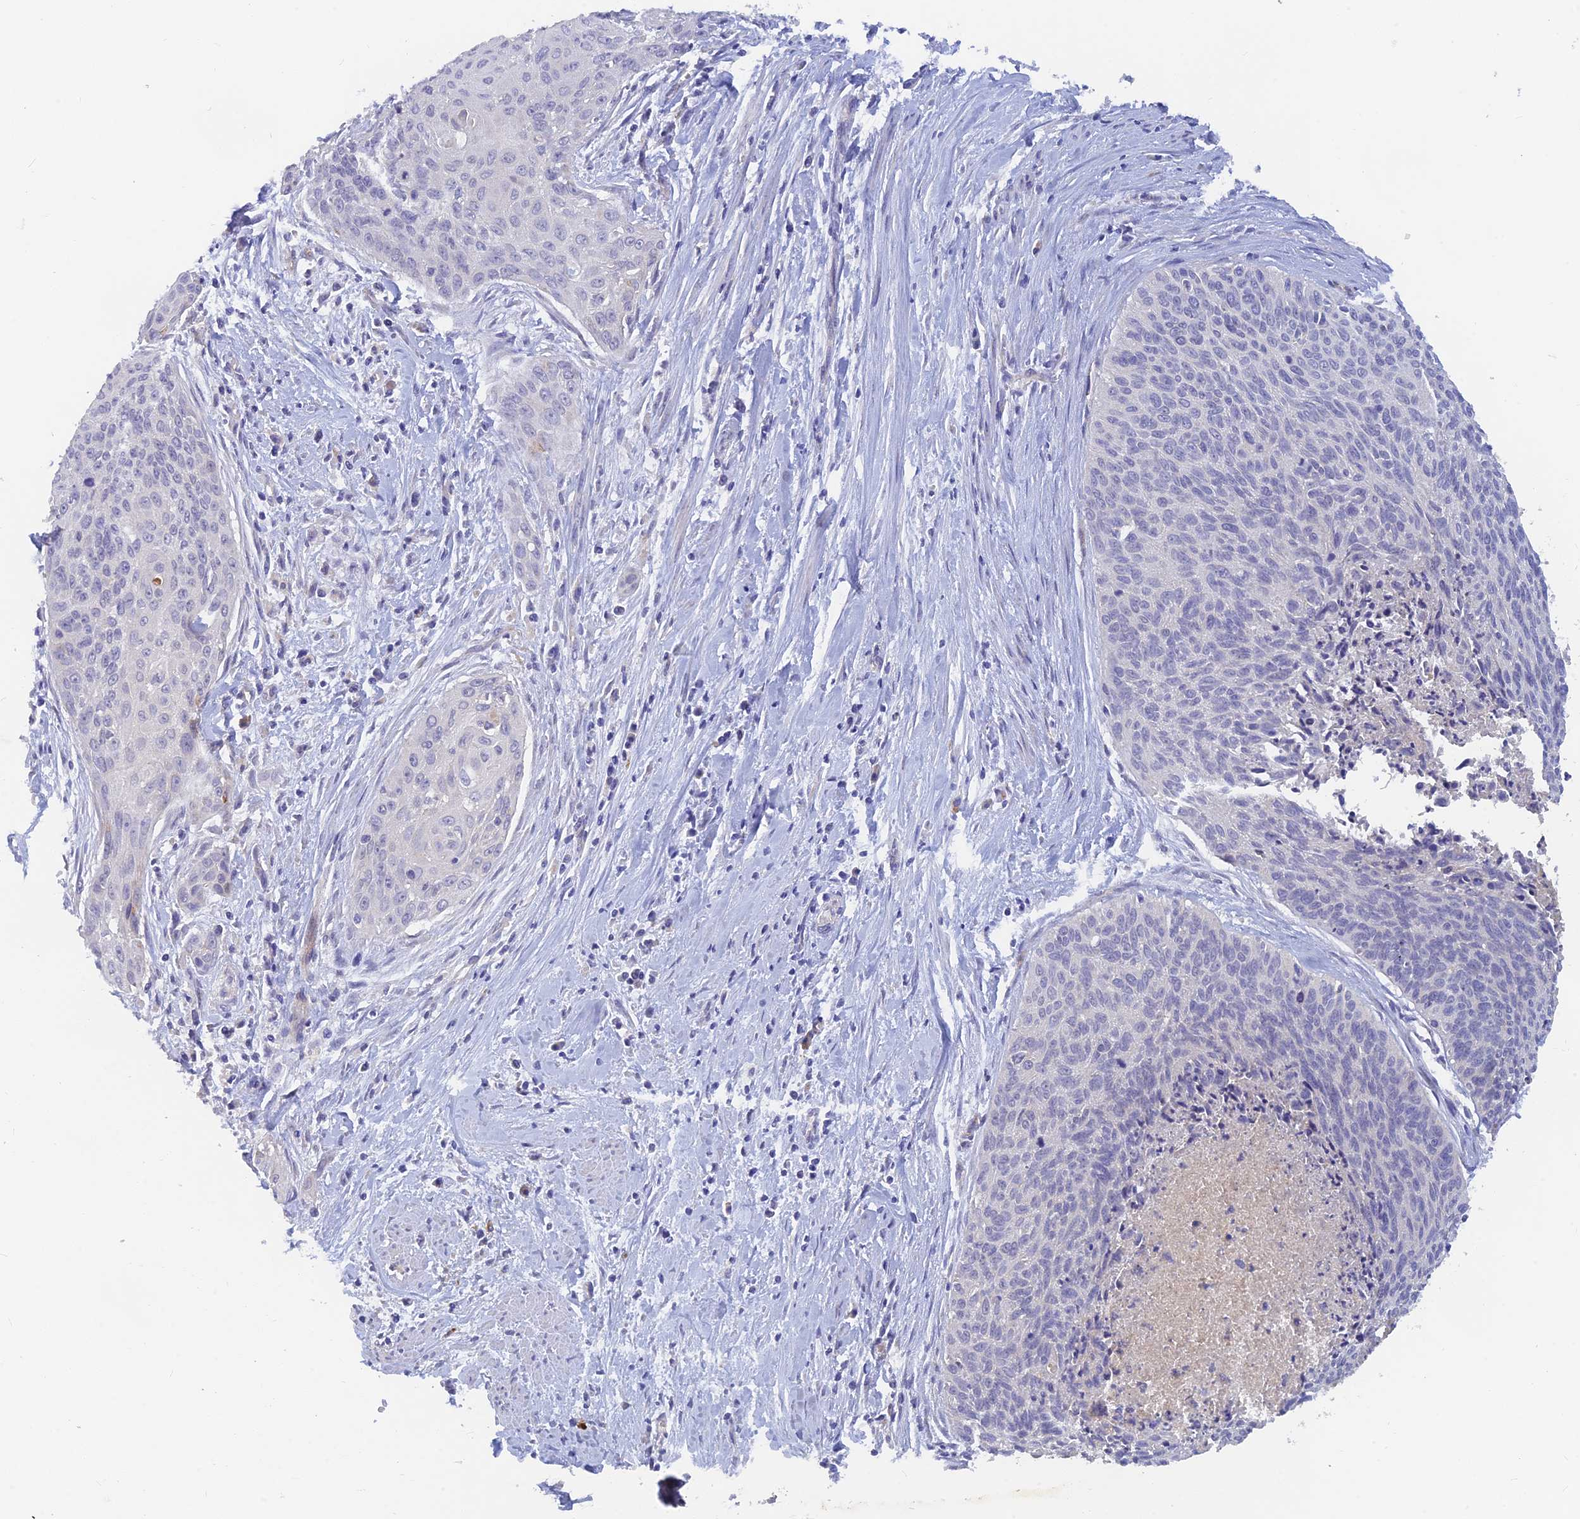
{"staining": {"intensity": "negative", "quantity": "none", "location": "none"}, "tissue": "cervical cancer", "cell_type": "Tumor cells", "image_type": "cancer", "snomed": [{"axis": "morphology", "description": "Squamous cell carcinoma, NOS"}, {"axis": "topography", "description": "Cervix"}], "caption": "Histopathology image shows no significant protein expression in tumor cells of squamous cell carcinoma (cervical). (Brightfield microscopy of DAB immunohistochemistry at high magnification).", "gene": "ARRDC1", "patient": {"sex": "female", "age": 55}}